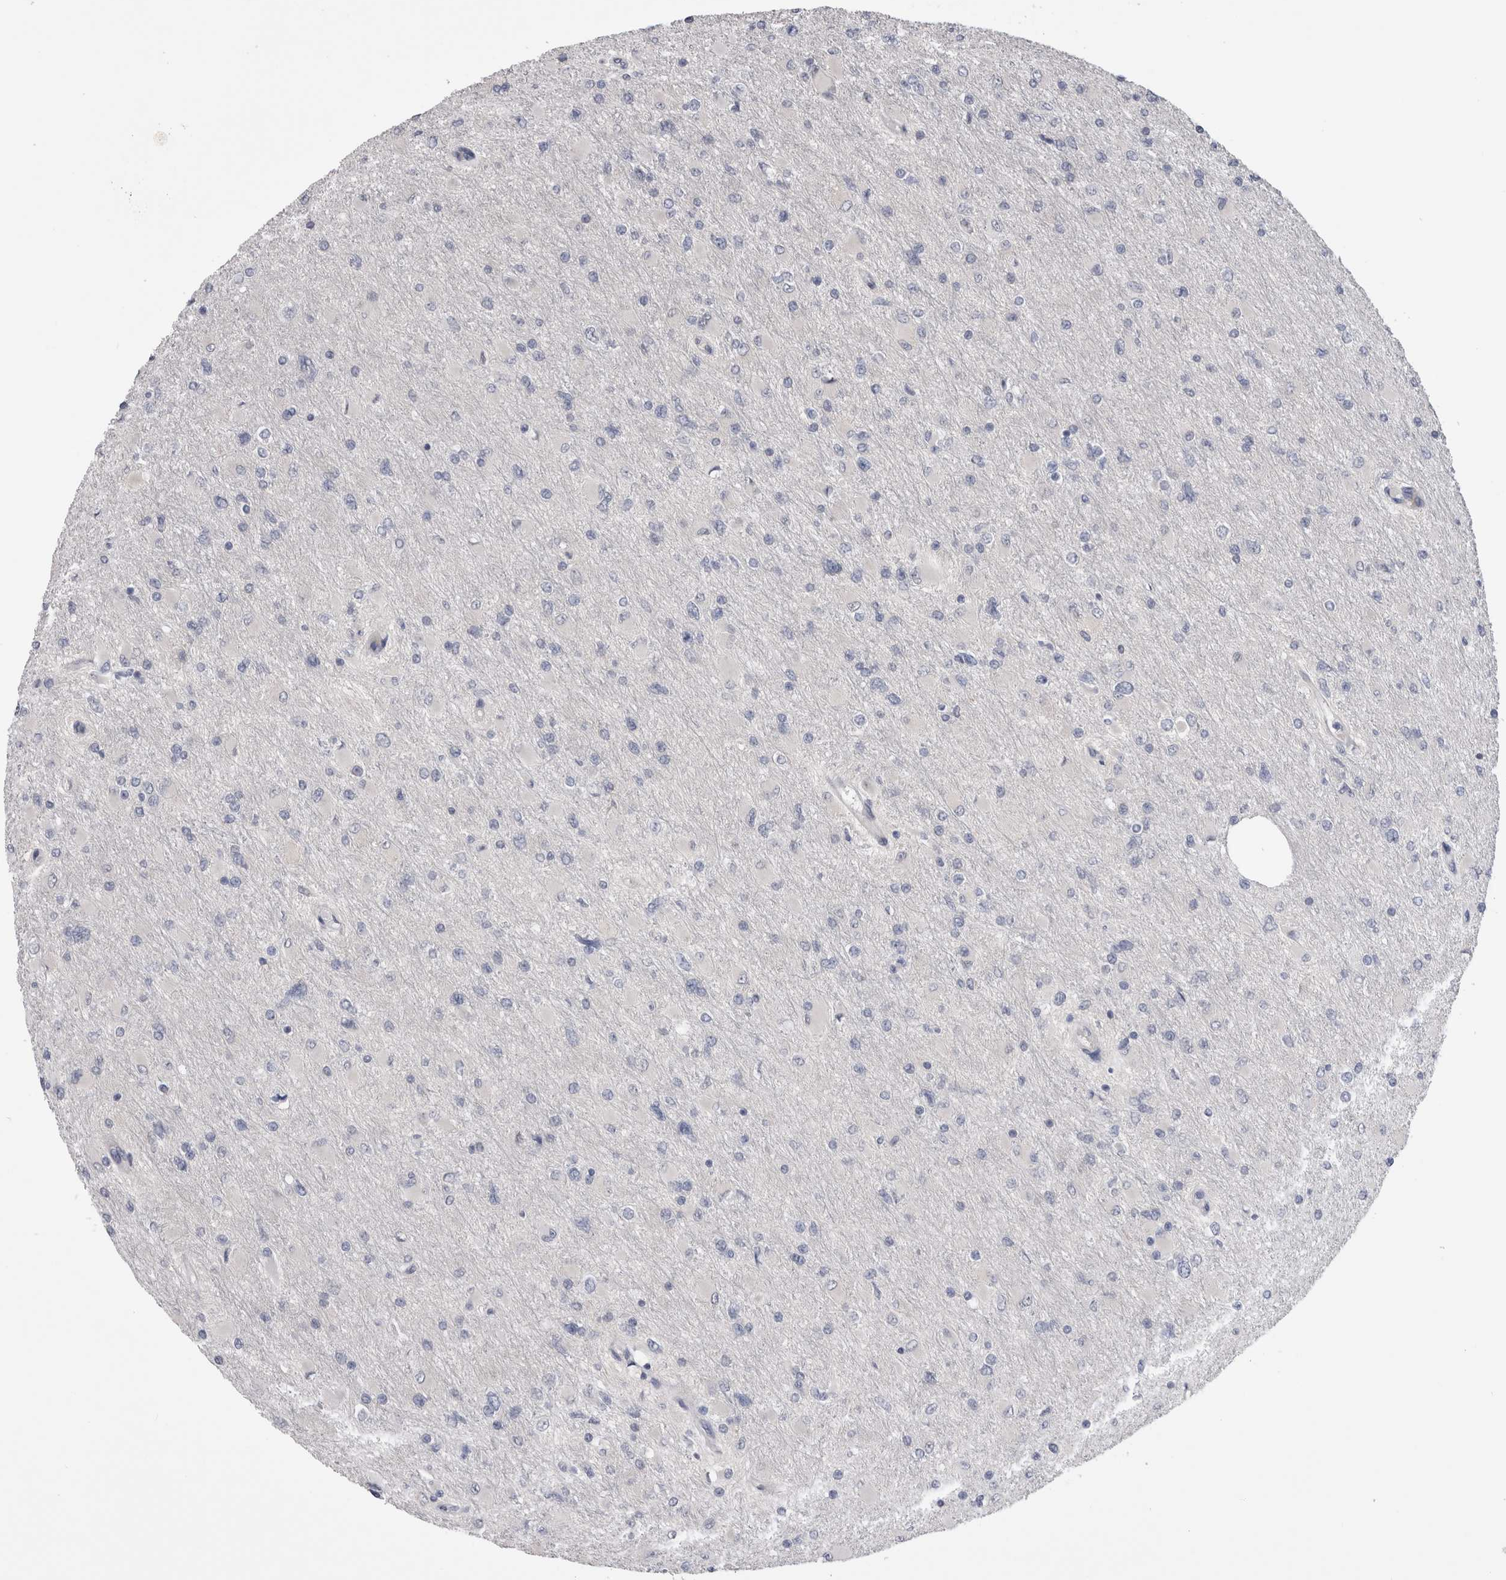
{"staining": {"intensity": "negative", "quantity": "none", "location": "none"}, "tissue": "glioma", "cell_type": "Tumor cells", "image_type": "cancer", "snomed": [{"axis": "morphology", "description": "Glioma, malignant, High grade"}, {"axis": "topography", "description": "Cerebral cortex"}], "caption": "This is an immunohistochemistry (IHC) micrograph of human malignant glioma (high-grade). There is no expression in tumor cells.", "gene": "ARHGAP29", "patient": {"sex": "female", "age": 36}}